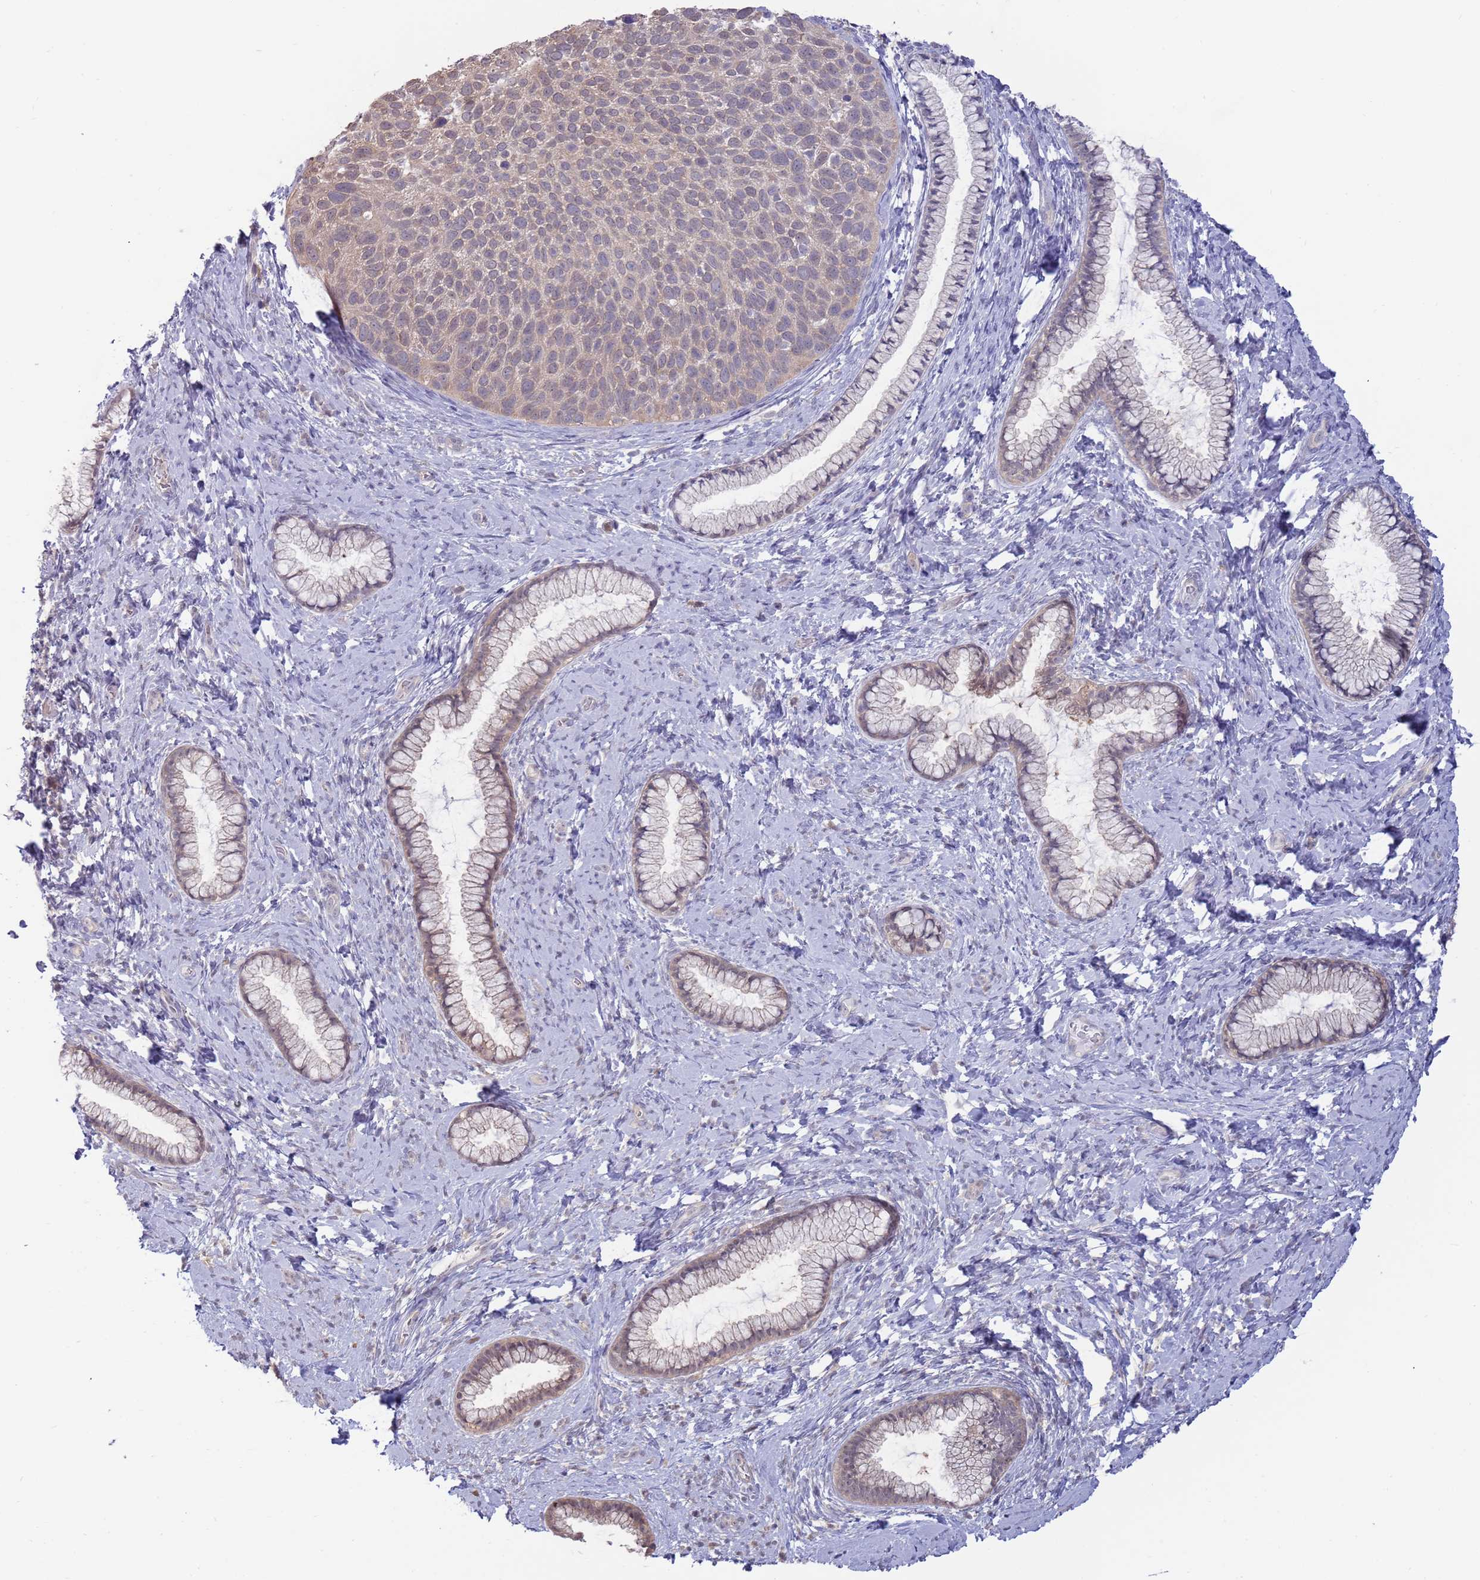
{"staining": {"intensity": "weak", "quantity": ">75%", "location": "cytoplasmic/membranous"}, "tissue": "cervical cancer", "cell_type": "Tumor cells", "image_type": "cancer", "snomed": [{"axis": "morphology", "description": "Squamous cell carcinoma, NOS"}, {"axis": "topography", "description": "Cervix"}], "caption": "DAB immunohistochemical staining of cervical squamous cell carcinoma reveals weak cytoplasmic/membranous protein expression in about >75% of tumor cells. The protein is shown in brown color, while the nuclei are stained blue.", "gene": "AP5S1", "patient": {"sex": "female", "age": 80}}